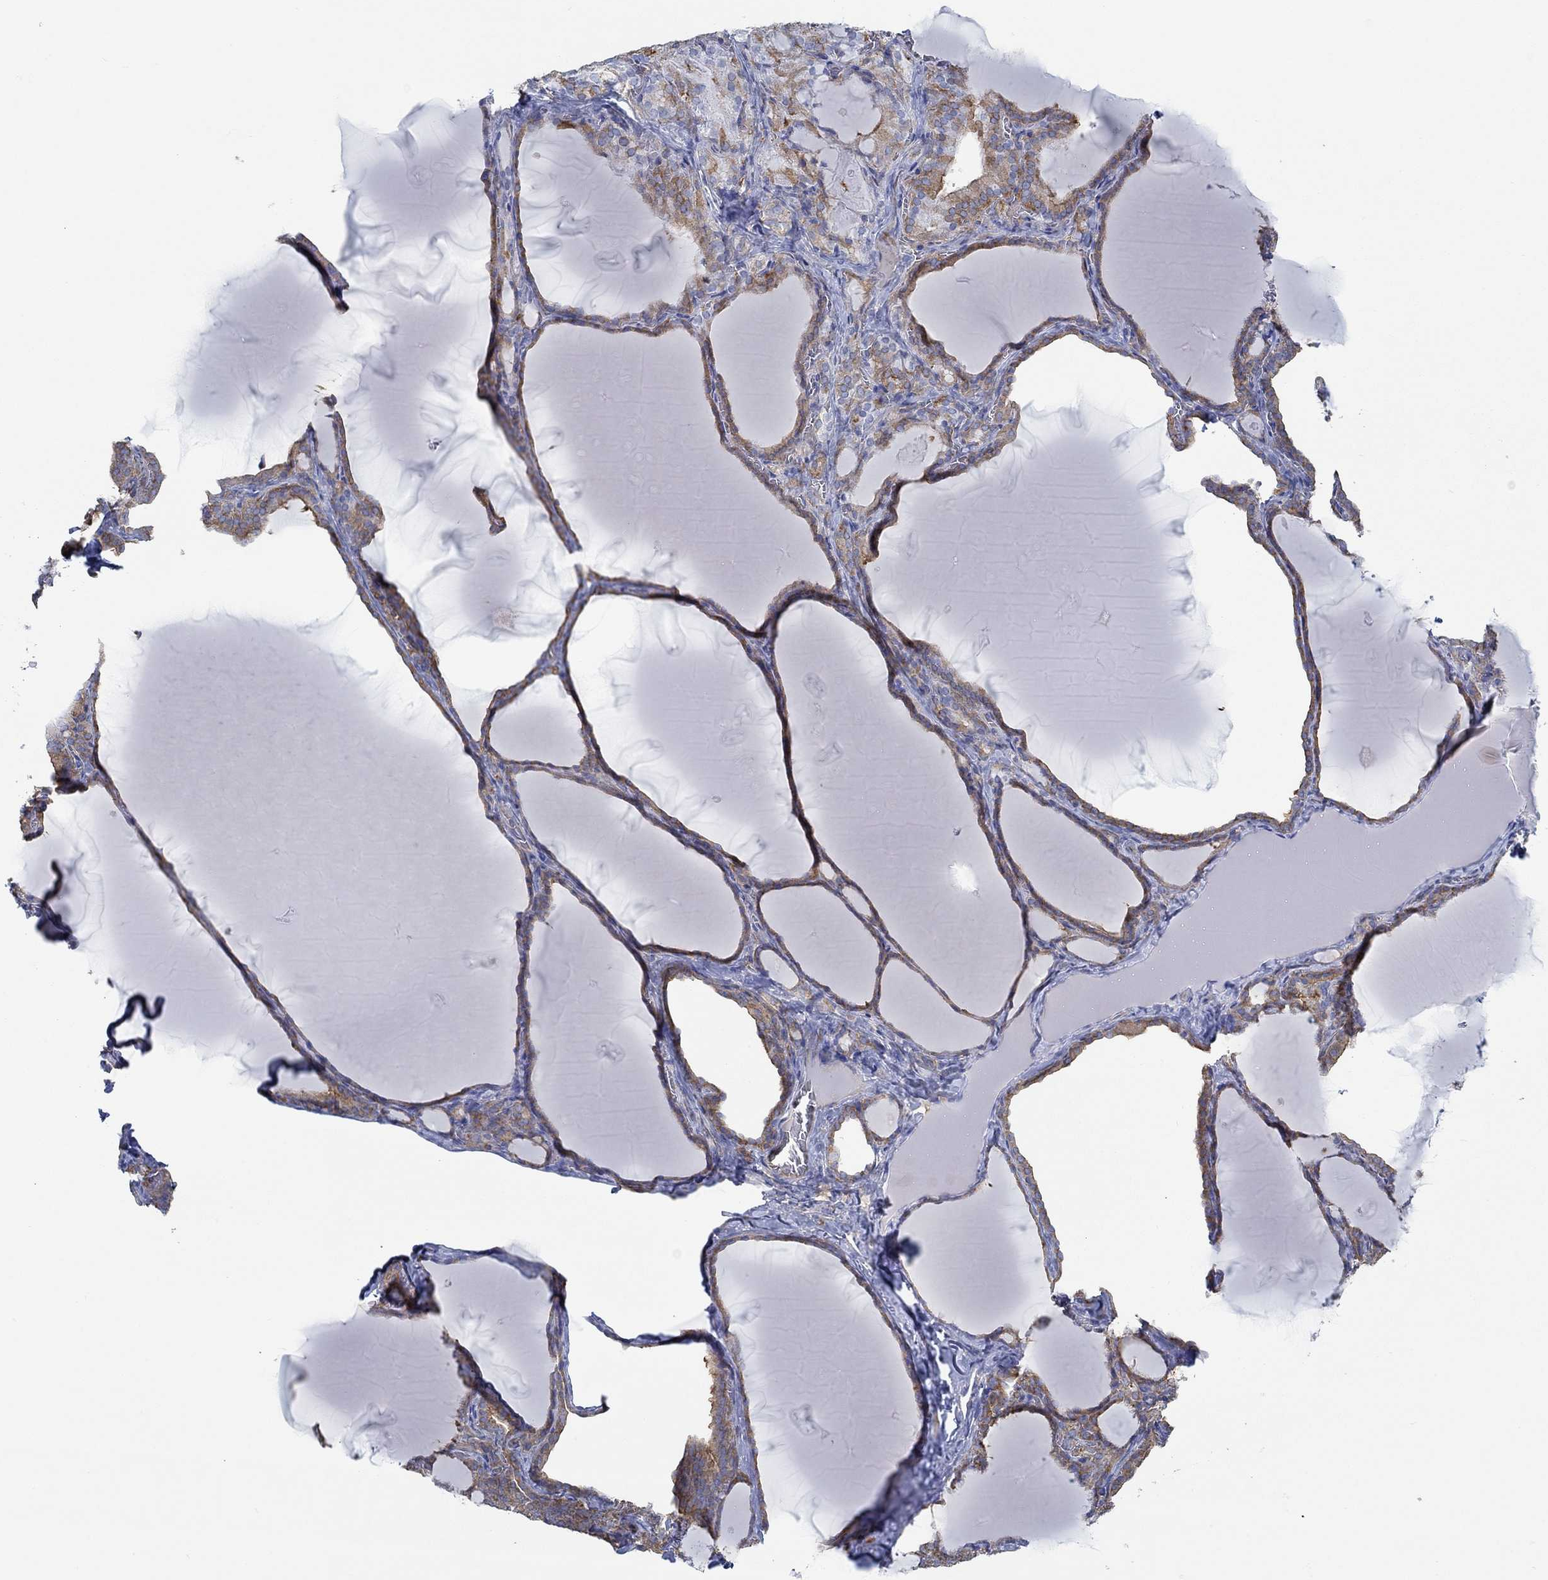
{"staining": {"intensity": "strong", "quantity": "25%-75%", "location": "cytoplasmic/membranous"}, "tissue": "thyroid gland", "cell_type": "Glandular cells", "image_type": "normal", "snomed": [{"axis": "morphology", "description": "Normal tissue, NOS"}, {"axis": "morphology", "description": "Hyperplasia, NOS"}, {"axis": "topography", "description": "Thyroid gland"}], "caption": "Glandular cells reveal strong cytoplasmic/membranous expression in approximately 25%-75% of cells in benign thyroid gland.", "gene": "SPAG9", "patient": {"sex": "female", "age": 27}}